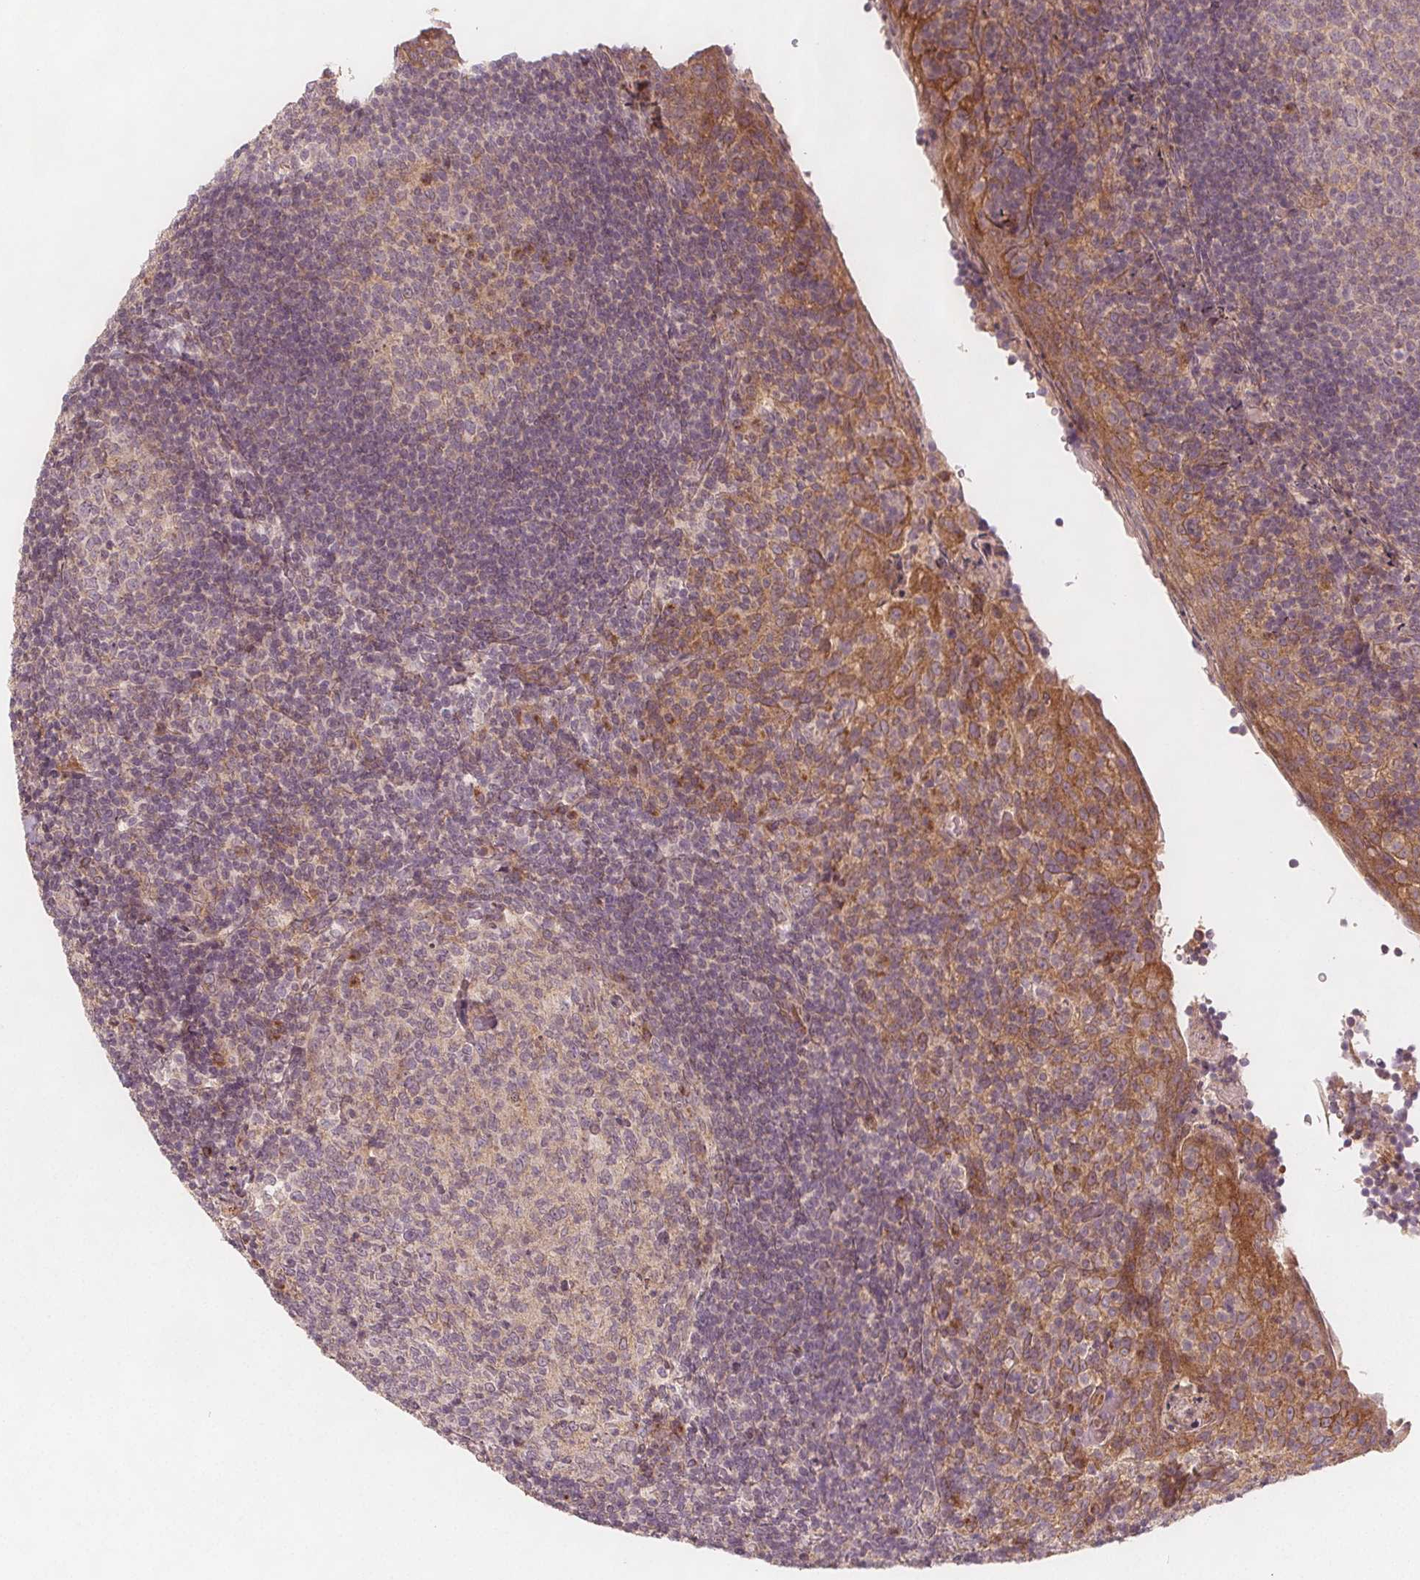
{"staining": {"intensity": "weak", "quantity": "<25%", "location": "cytoplasmic/membranous"}, "tissue": "tonsil", "cell_type": "Germinal center cells", "image_type": "normal", "snomed": [{"axis": "morphology", "description": "Normal tissue, NOS"}, {"axis": "topography", "description": "Tonsil"}], "caption": "Immunohistochemistry of normal tonsil shows no positivity in germinal center cells.", "gene": "NCSTN", "patient": {"sex": "female", "age": 10}}